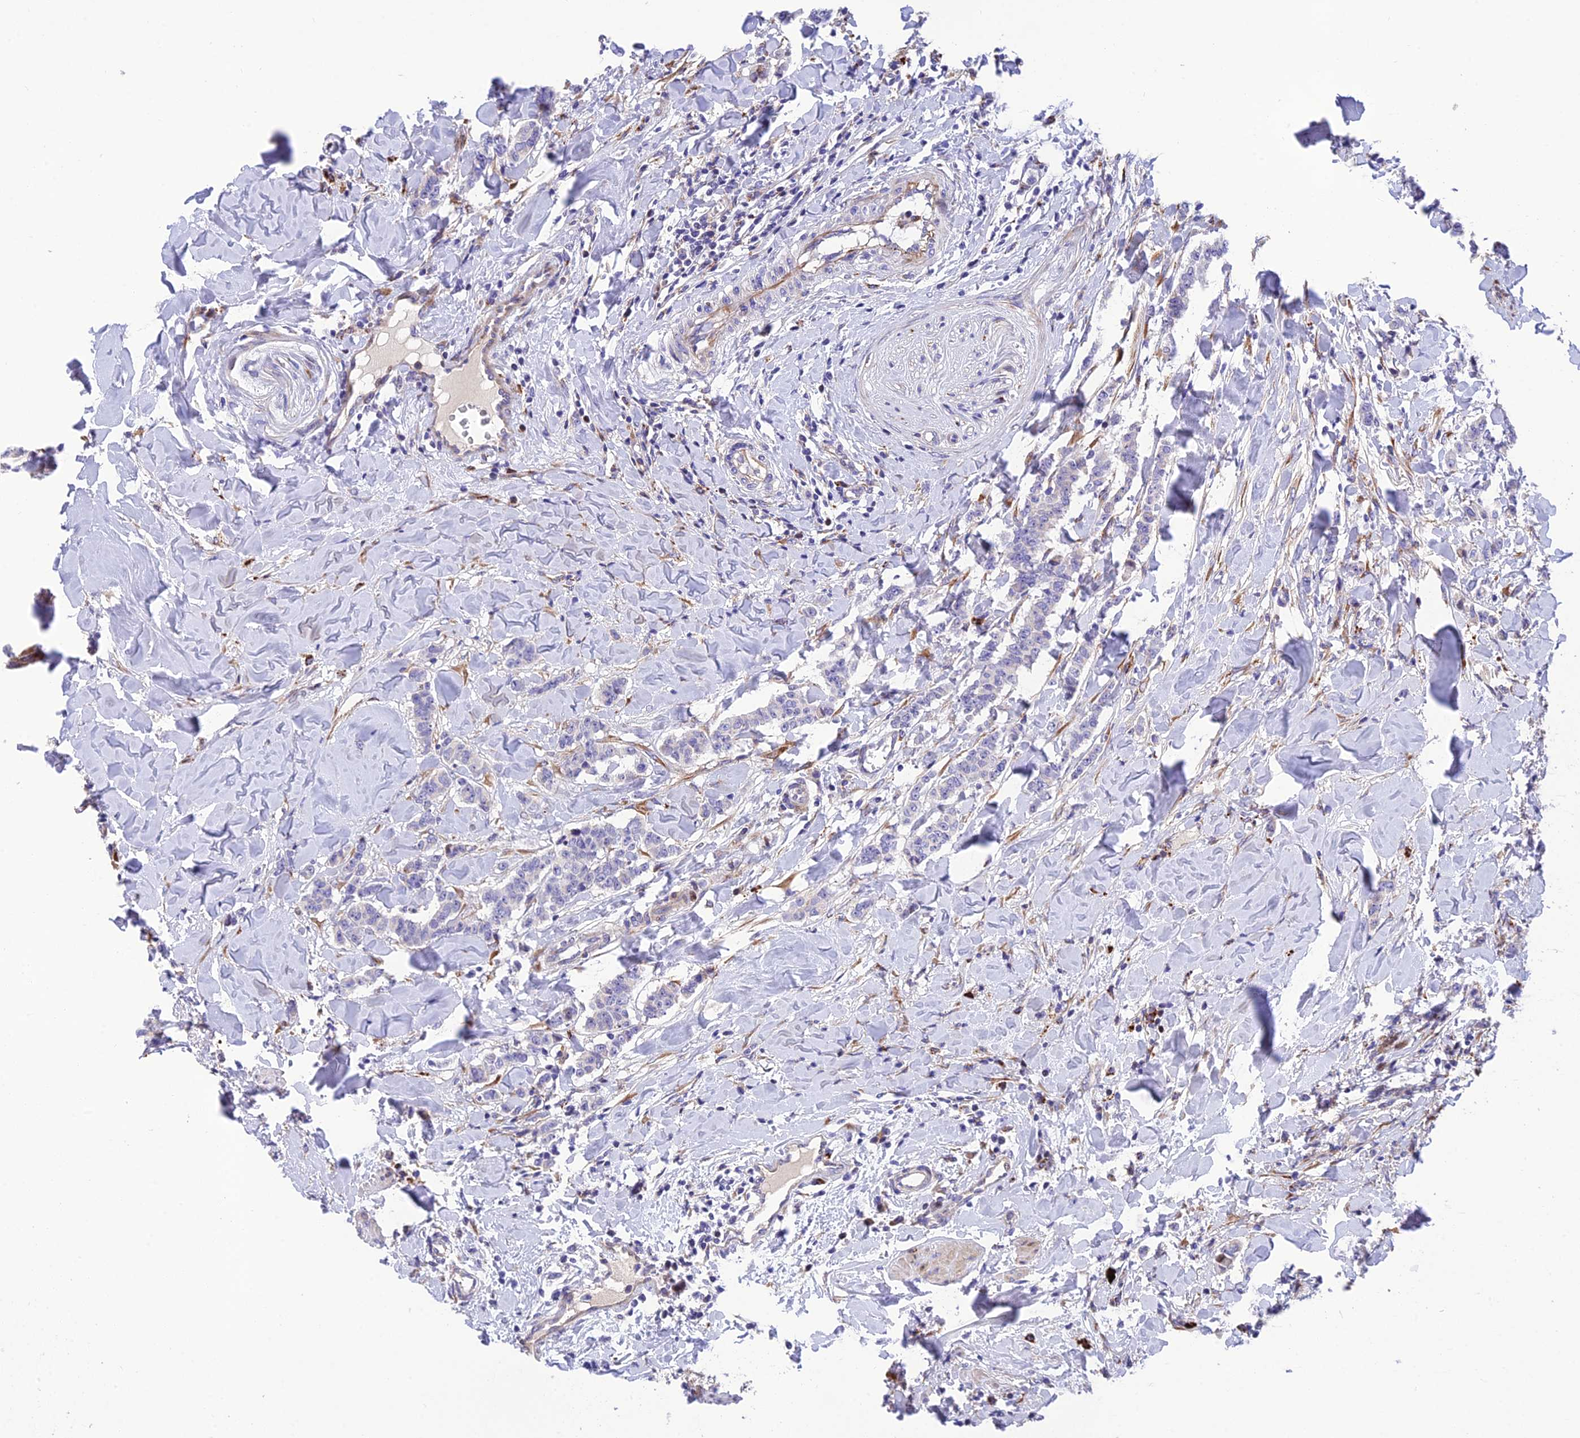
{"staining": {"intensity": "negative", "quantity": "none", "location": "none"}, "tissue": "breast cancer", "cell_type": "Tumor cells", "image_type": "cancer", "snomed": [{"axis": "morphology", "description": "Duct carcinoma"}, {"axis": "topography", "description": "Breast"}], "caption": "This is an IHC image of human breast cancer. There is no staining in tumor cells.", "gene": "CPSF4L", "patient": {"sex": "female", "age": 40}}